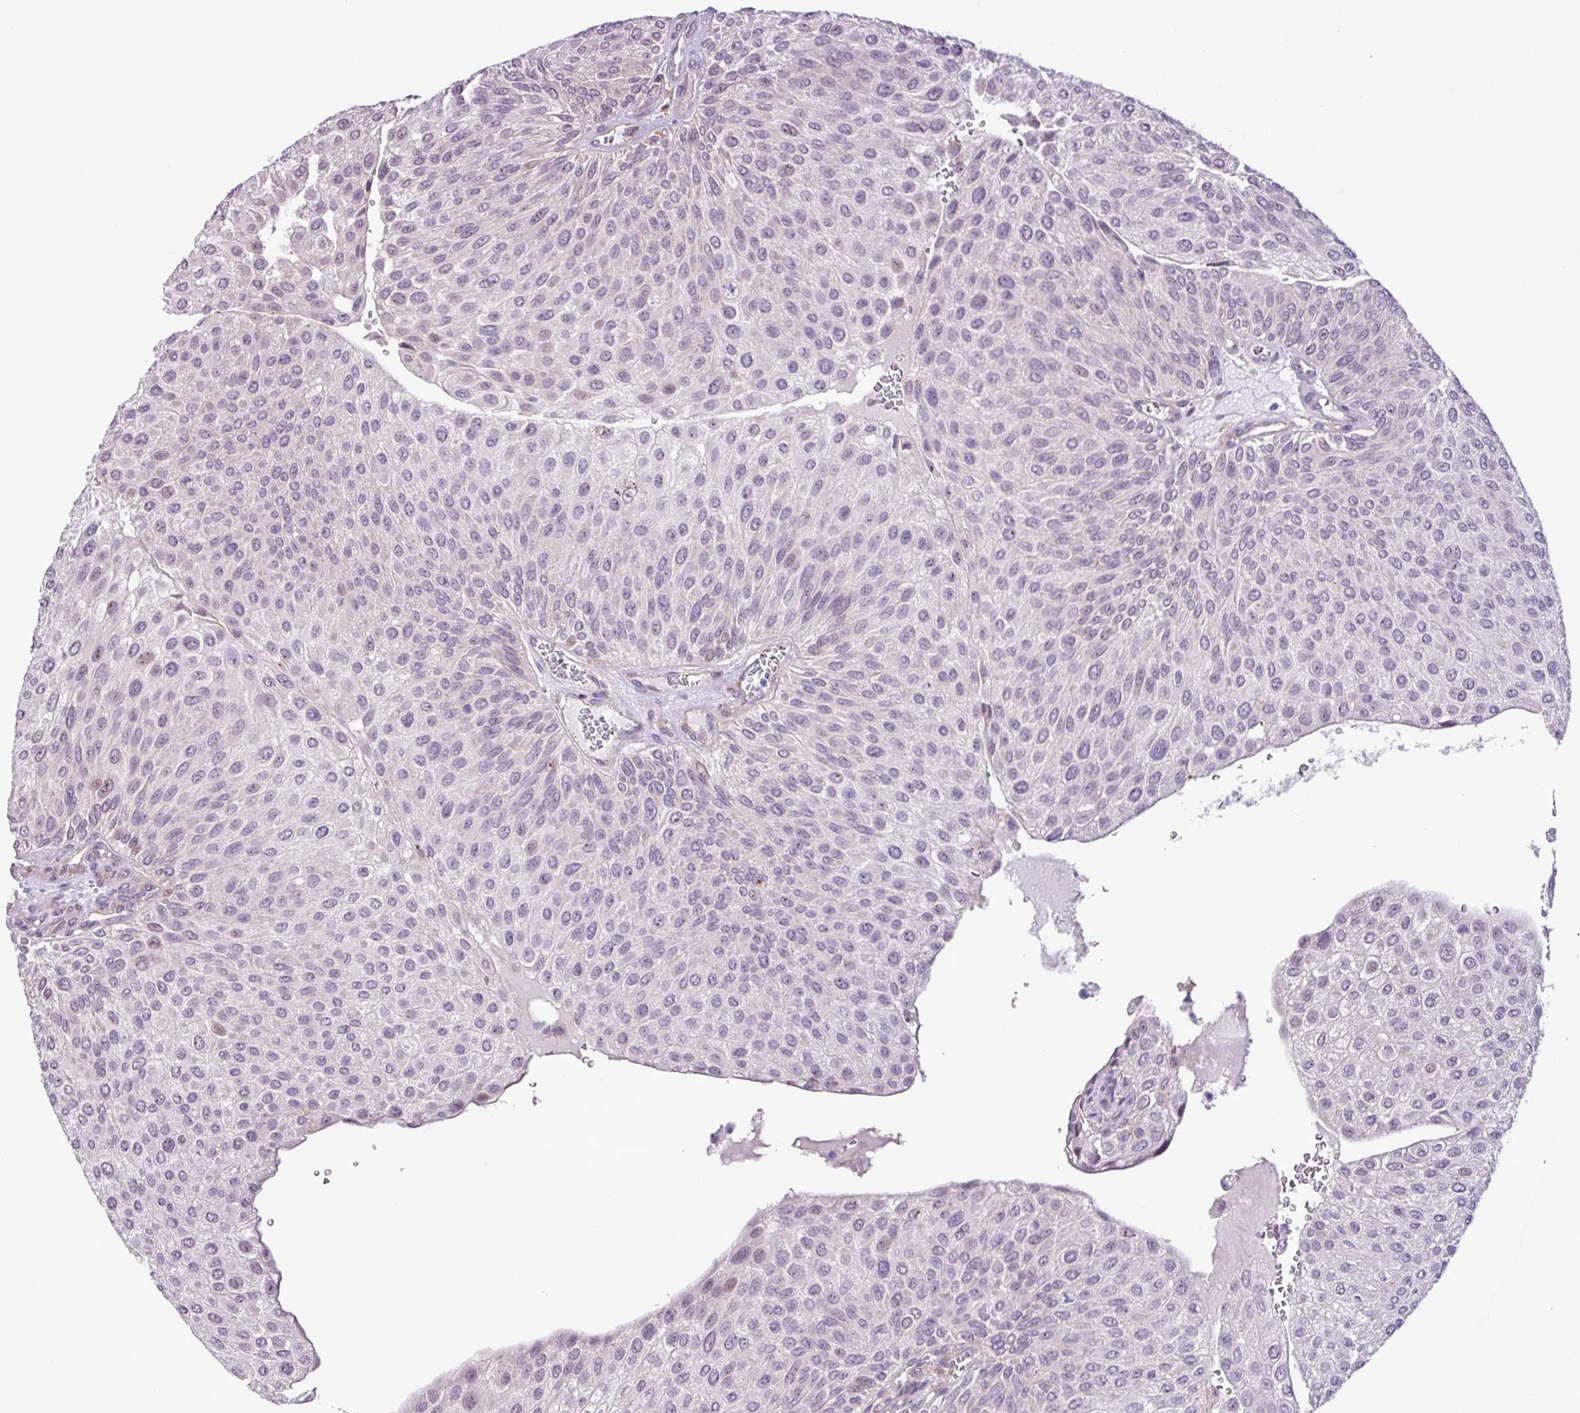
{"staining": {"intensity": "negative", "quantity": "none", "location": "none"}, "tissue": "urothelial cancer", "cell_type": "Tumor cells", "image_type": "cancer", "snomed": [{"axis": "morphology", "description": "Urothelial carcinoma, NOS"}, {"axis": "topography", "description": "Urinary bladder"}], "caption": "Photomicrograph shows no protein staining in tumor cells of urothelial cancer tissue. (DAB immunohistochemistry (IHC) with hematoxylin counter stain).", "gene": "RPP25L", "patient": {"sex": "male", "age": 67}}